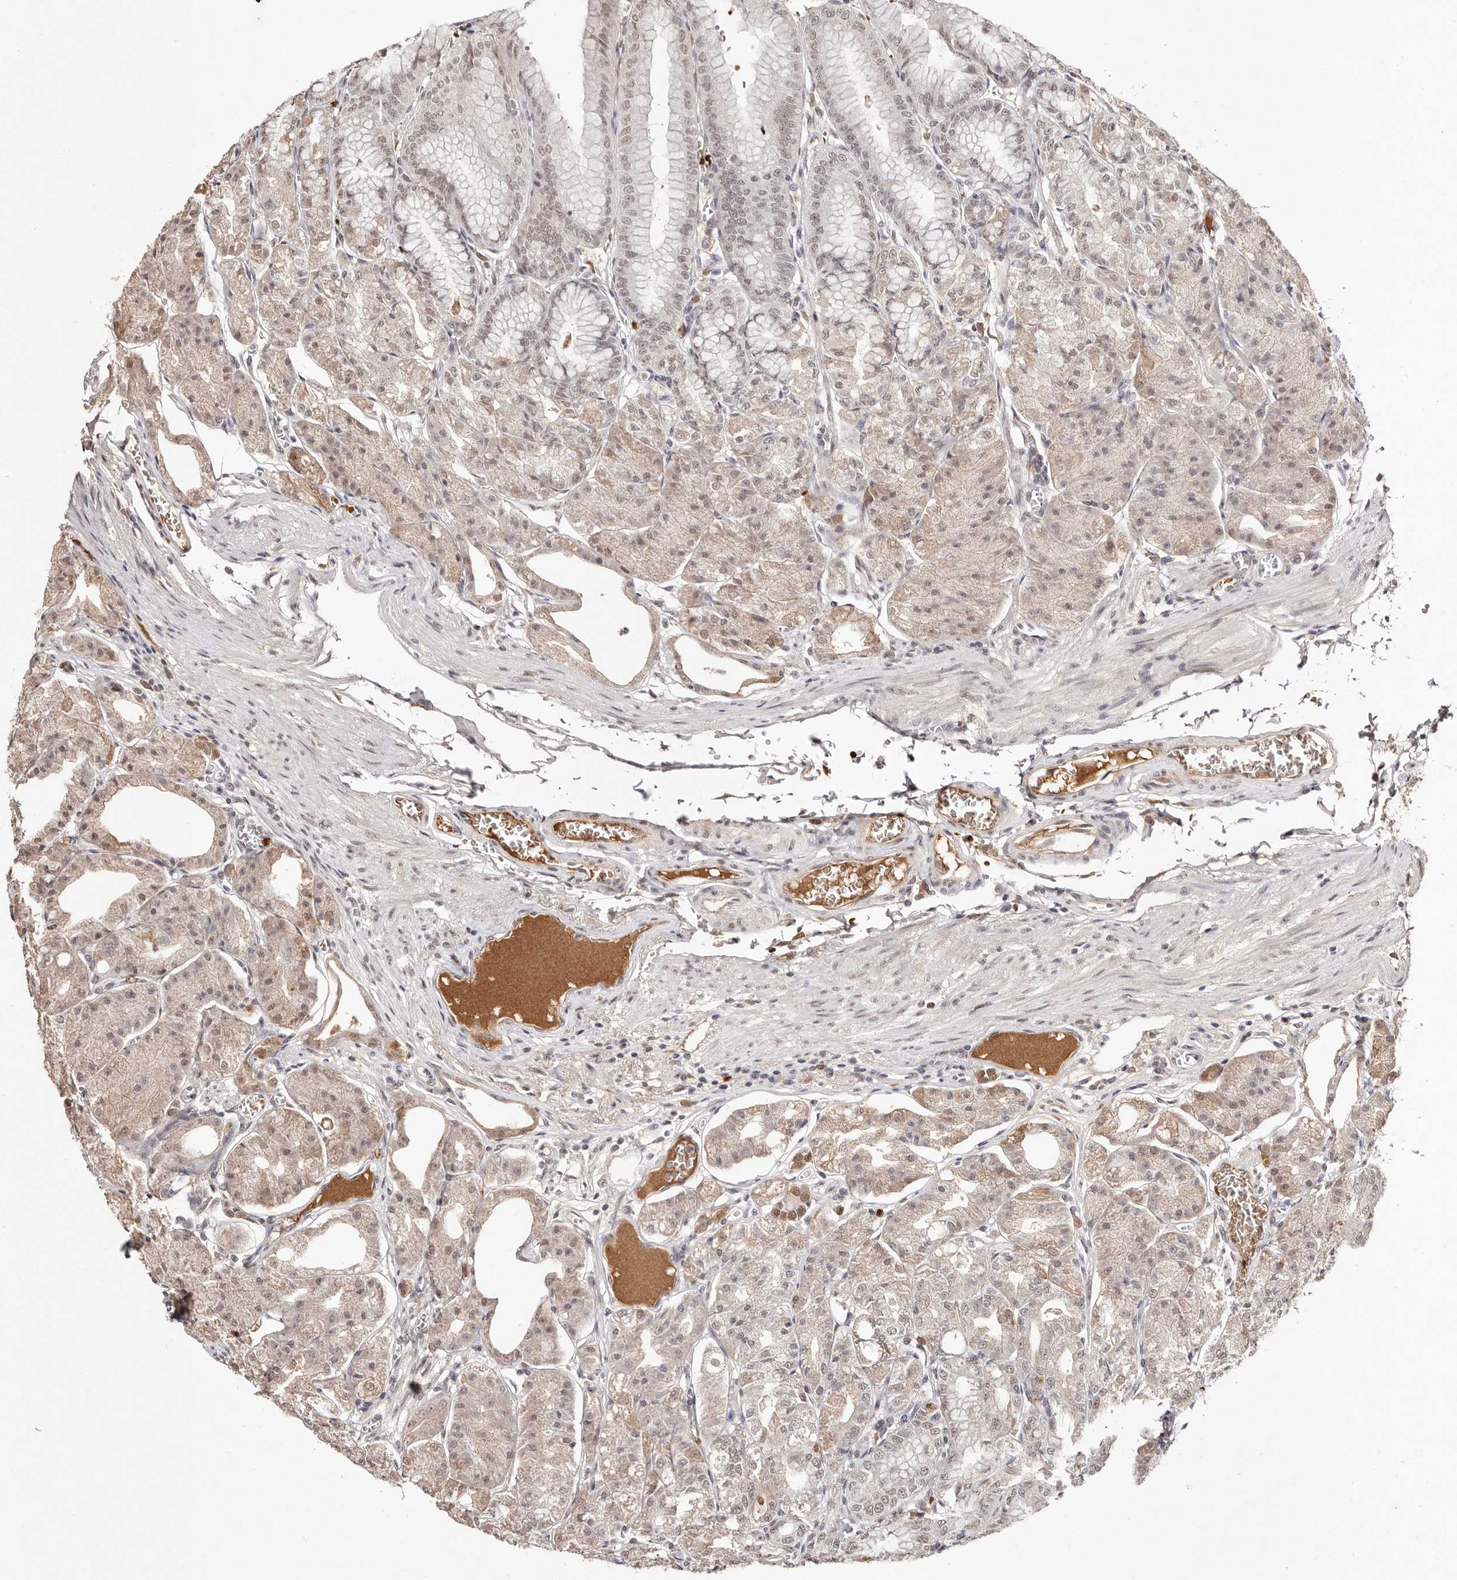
{"staining": {"intensity": "moderate", "quantity": "25%-75%", "location": "nuclear"}, "tissue": "stomach", "cell_type": "Glandular cells", "image_type": "normal", "snomed": [{"axis": "morphology", "description": "Normal tissue, NOS"}, {"axis": "topography", "description": "Stomach, lower"}], "caption": "Stomach stained with IHC displays moderate nuclear expression in approximately 25%-75% of glandular cells.", "gene": "BICRAL", "patient": {"sex": "male", "age": 71}}